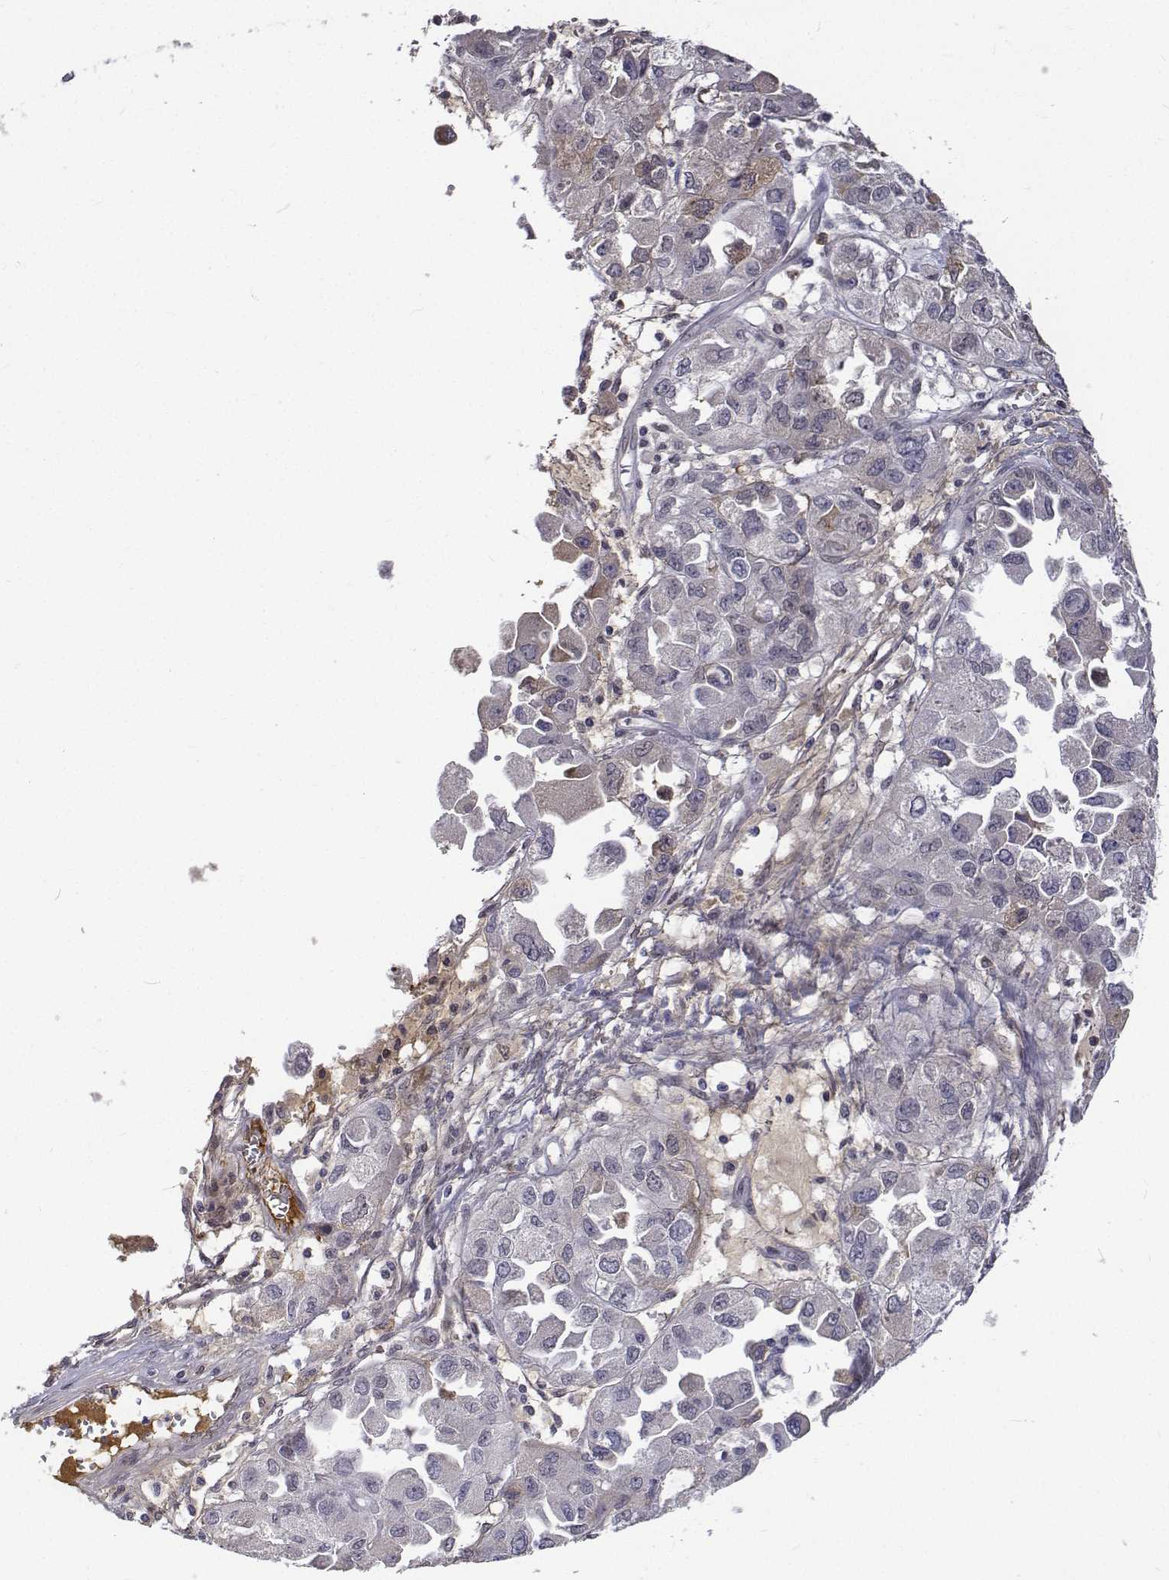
{"staining": {"intensity": "negative", "quantity": "none", "location": "none"}, "tissue": "ovarian cancer", "cell_type": "Tumor cells", "image_type": "cancer", "snomed": [{"axis": "morphology", "description": "Cystadenocarcinoma, serous, NOS"}, {"axis": "topography", "description": "Ovary"}], "caption": "Tumor cells show no significant positivity in ovarian cancer.", "gene": "ATRX", "patient": {"sex": "female", "age": 84}}